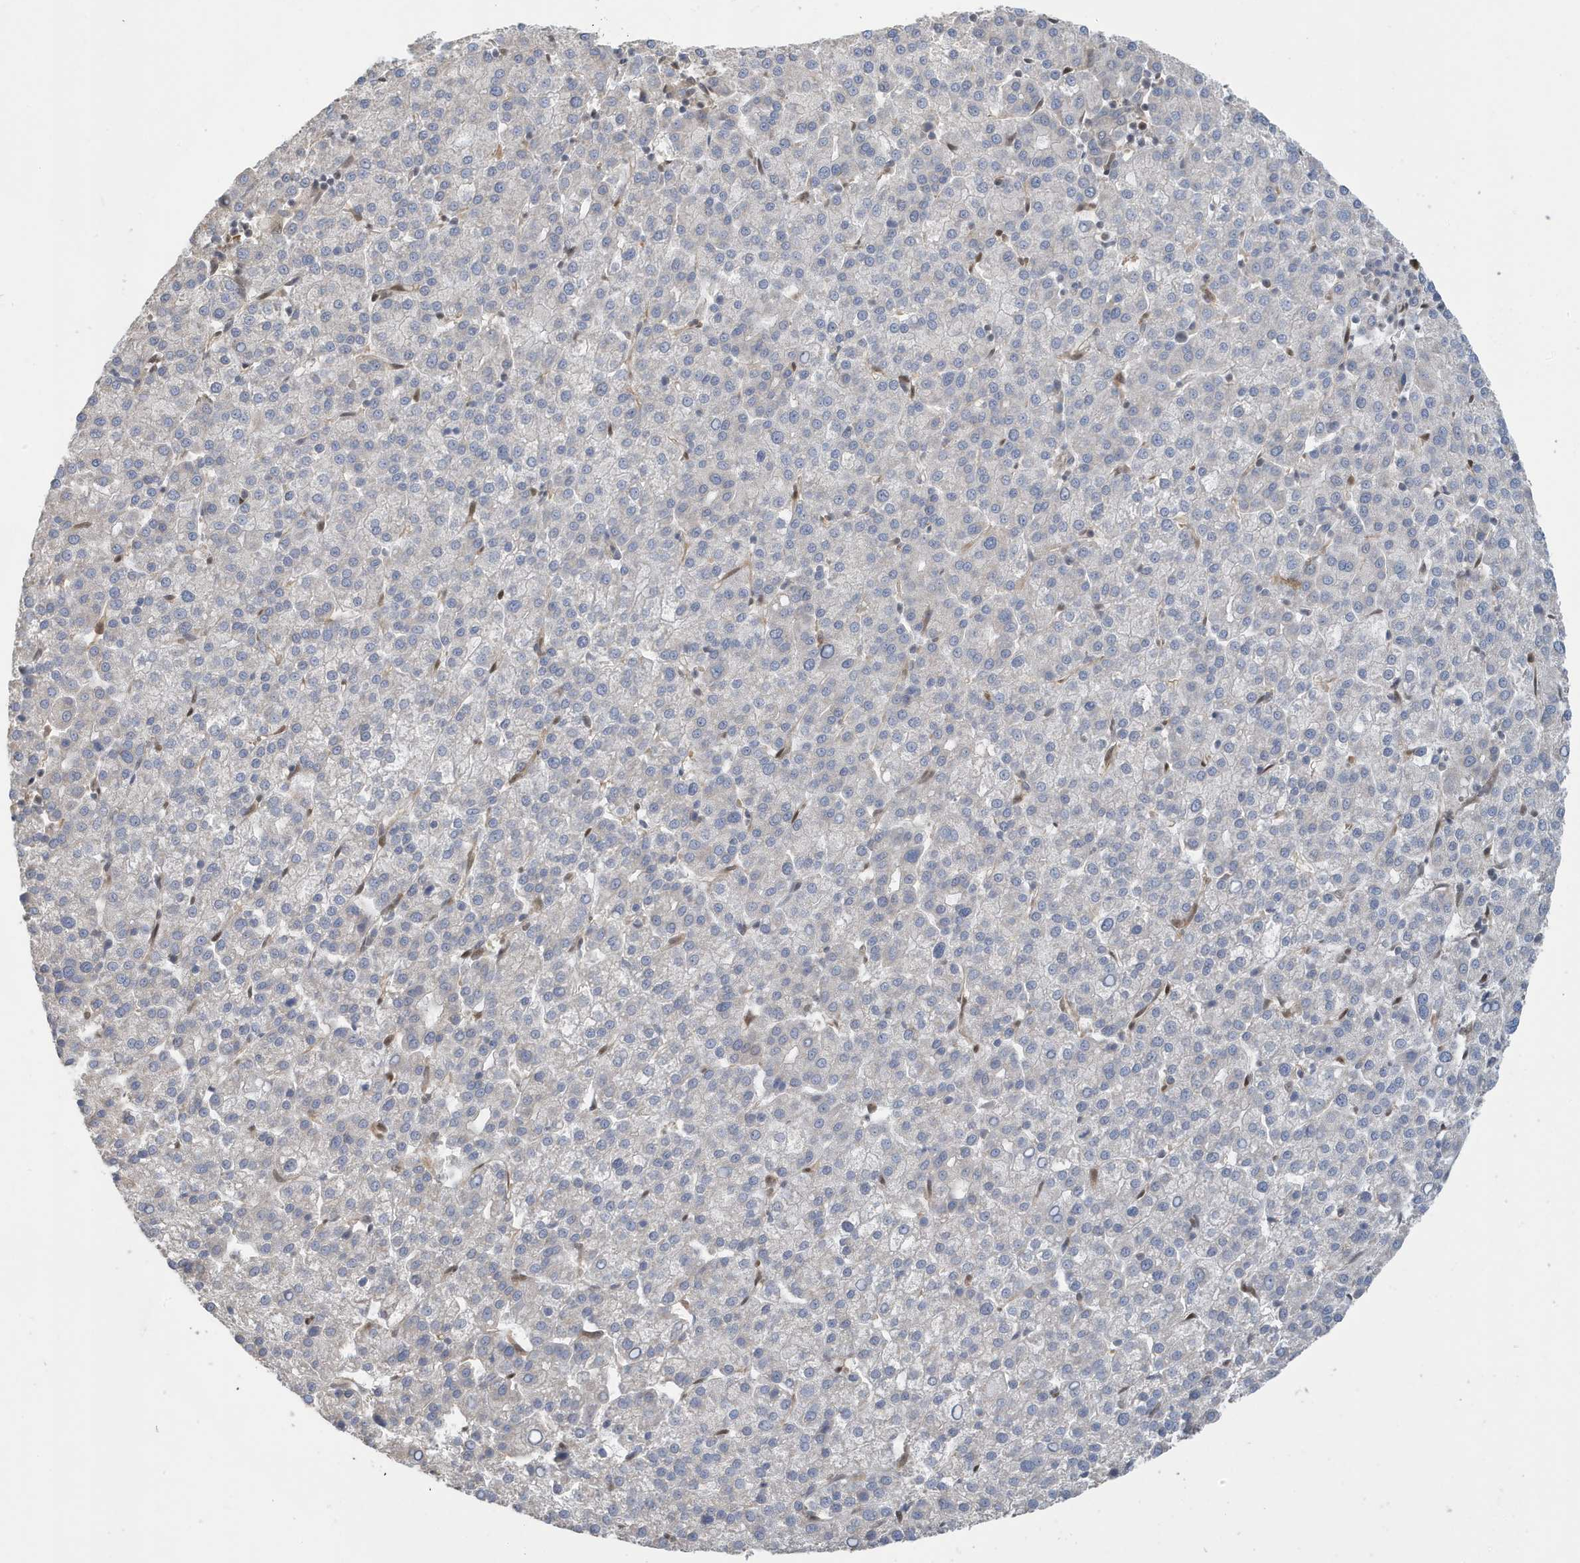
{"staining": {"intensity": "negative", "quantity": "none", "location": "none"}, "tissue": "liver cancer", "cell_type": "Tumor cells", "image_type": "cancer", "snomed": [{"axis": "morphology", "description": "Carcinoma, Hepatocellular, NOS"}, {"axis": "topography", "description": "Liver"}], "caption": "DAB immunohistochemical staining of hepatocellular carcinoma (liver) reveals no significant positivity in tumor cells. (Brightfield microscopy of DAB immunohistochemistry at high magnification).", "gene": "NCOA7", "patient": {"sex": "female", "age": 58}}